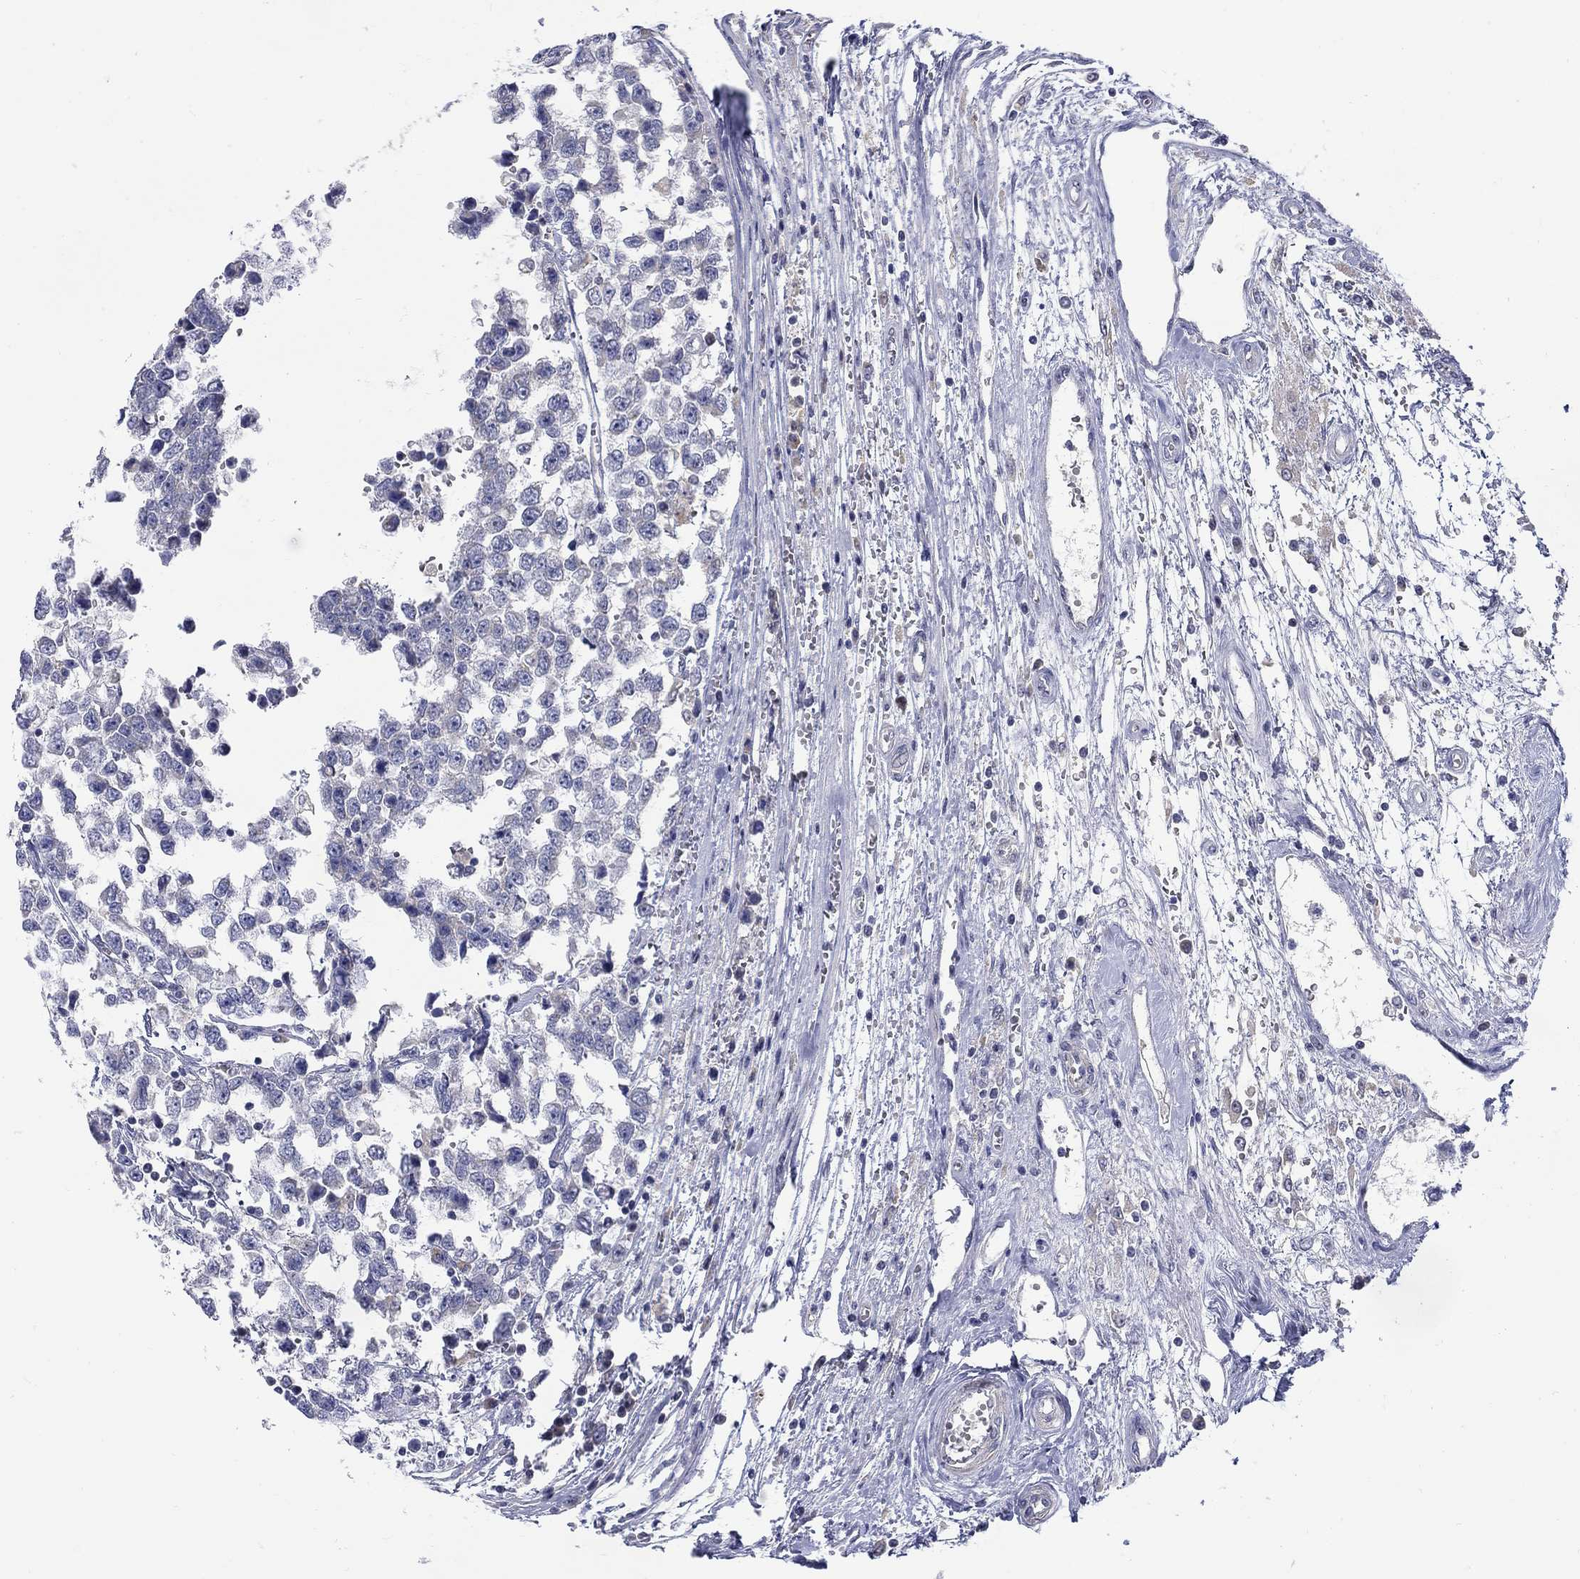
{"staining": {"intensity": "negative", "quantity": "none", "location": "none"}, "tissue": "testis cancer", "cell_type": "Tumor cells", "image_type": "cancer", "snomed": [{"axis": "morphology", "description": "Normal tissue, NOS"}, {"axis": "morphology", "description": "Seminoma, NOS"}, {"axis": "topography", "description": "Testis"}, {"axis": "topography", "description": "Epididymis"}], "caption": "Immunohistochemistry (IHC) photomicrograph of testis cancer (seminoma) stained for a protein (brown), which demonstrates no positivity in tumor cells.", "gene": "ABCA4", "patient": {"sex": "male", "age": 34}}